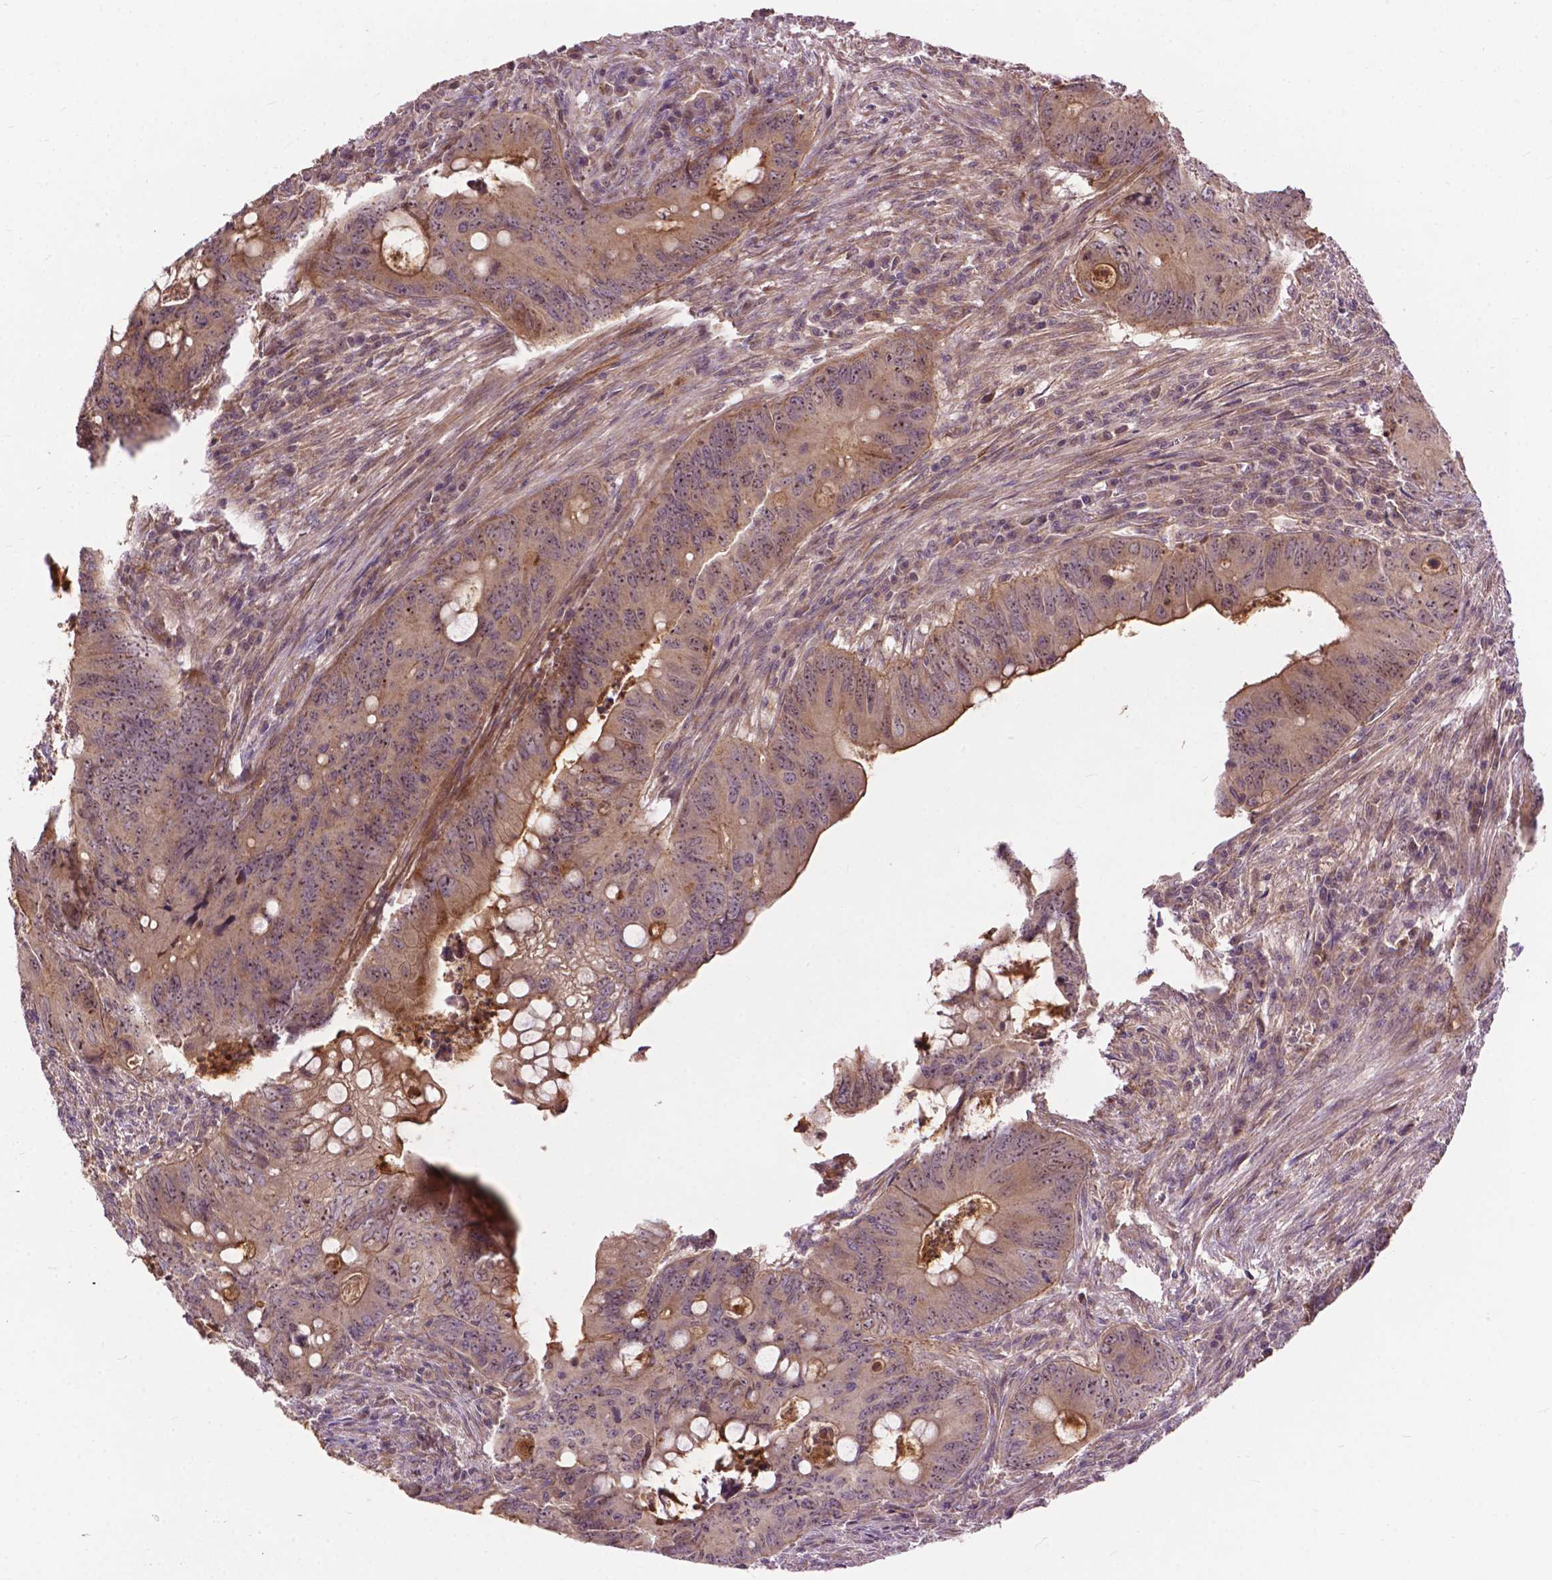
{"staining": {"intensity": "moderate", "quantity": "25%-75%", "location": "cytoplasmic/membranous"}, "tissue": "colorectal cancer", "cell_type": "Tumor cells", "image_type": "cancer", "snomed": [{"axis": "morphology", "description": "Adenocarcinoma, NOS"}, {"axis": "topography", "description": "Colon"}], "caption": "Colorectal adenocarcinoma was stained to show a protein in brown. There is medium levels of moderate cytoplasmic/membranous staining in about 25%-75% of tumor cells.", "gene": "PARP3", "patient": {"sex": "female", "age": 74}}